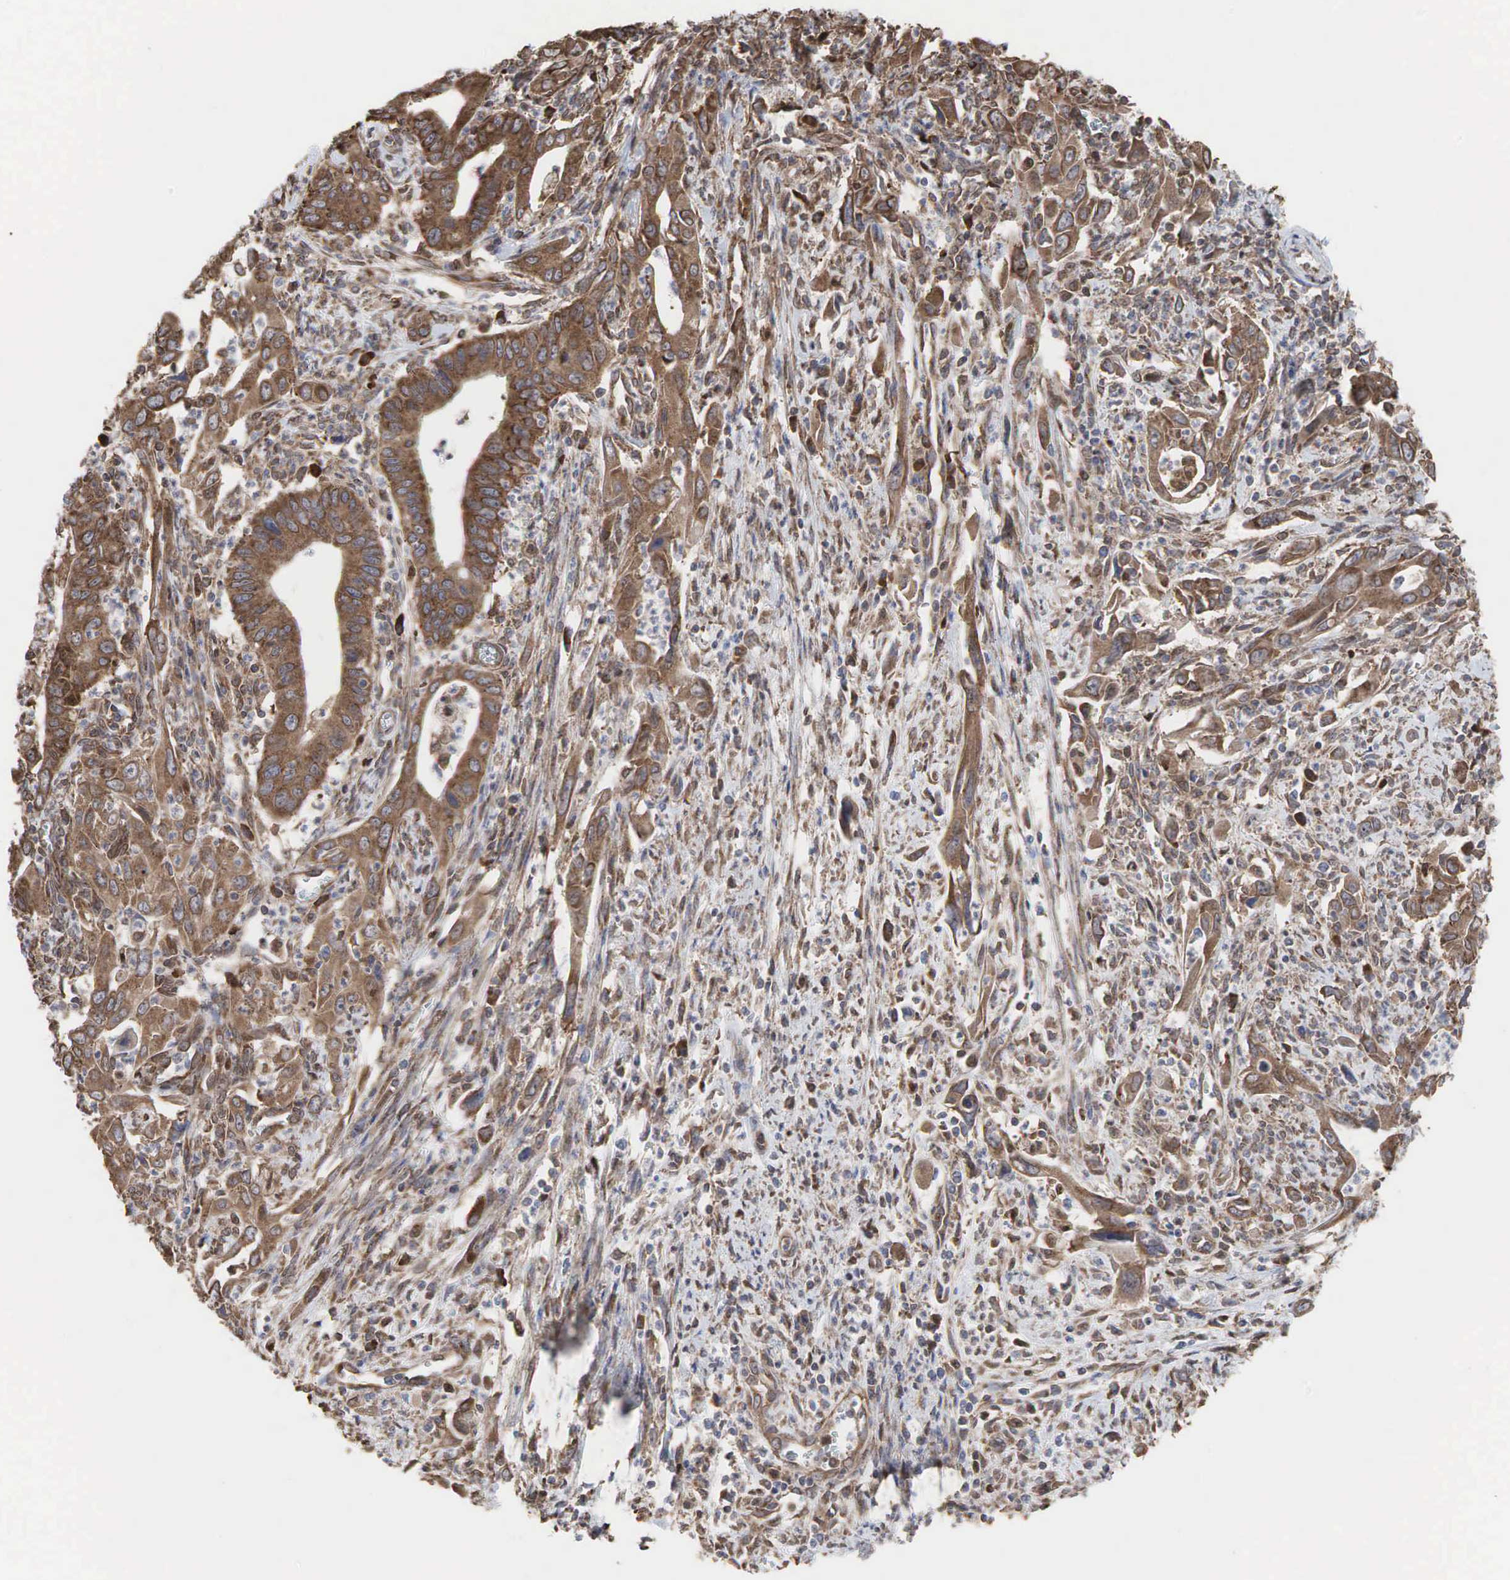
{"staining": {"intensity": "moderate", "quantity": ">75%", "location": "cytoplasmic/membranous"}, "tissue": "cervical cancer", "cell_type": "Tumor cells", "image_type": "cancer", "snomed": [{"axis": "morphology", "description": "Normal tissue, NOS"}, {"axis": "morphology", "description": "Adenocarcinoma, NOS"}, {"axis": "topography", "description": "Cervix"}], "caption": "Cervical cancer (adenocarcinoma) stained for a protein (brown) exhibits moderate cytoplasmic/membranous positive positivity in approximately >75% of tumor cells.", "gene": "PABPC5", "patient": {"sex": "female", "age": 34}}